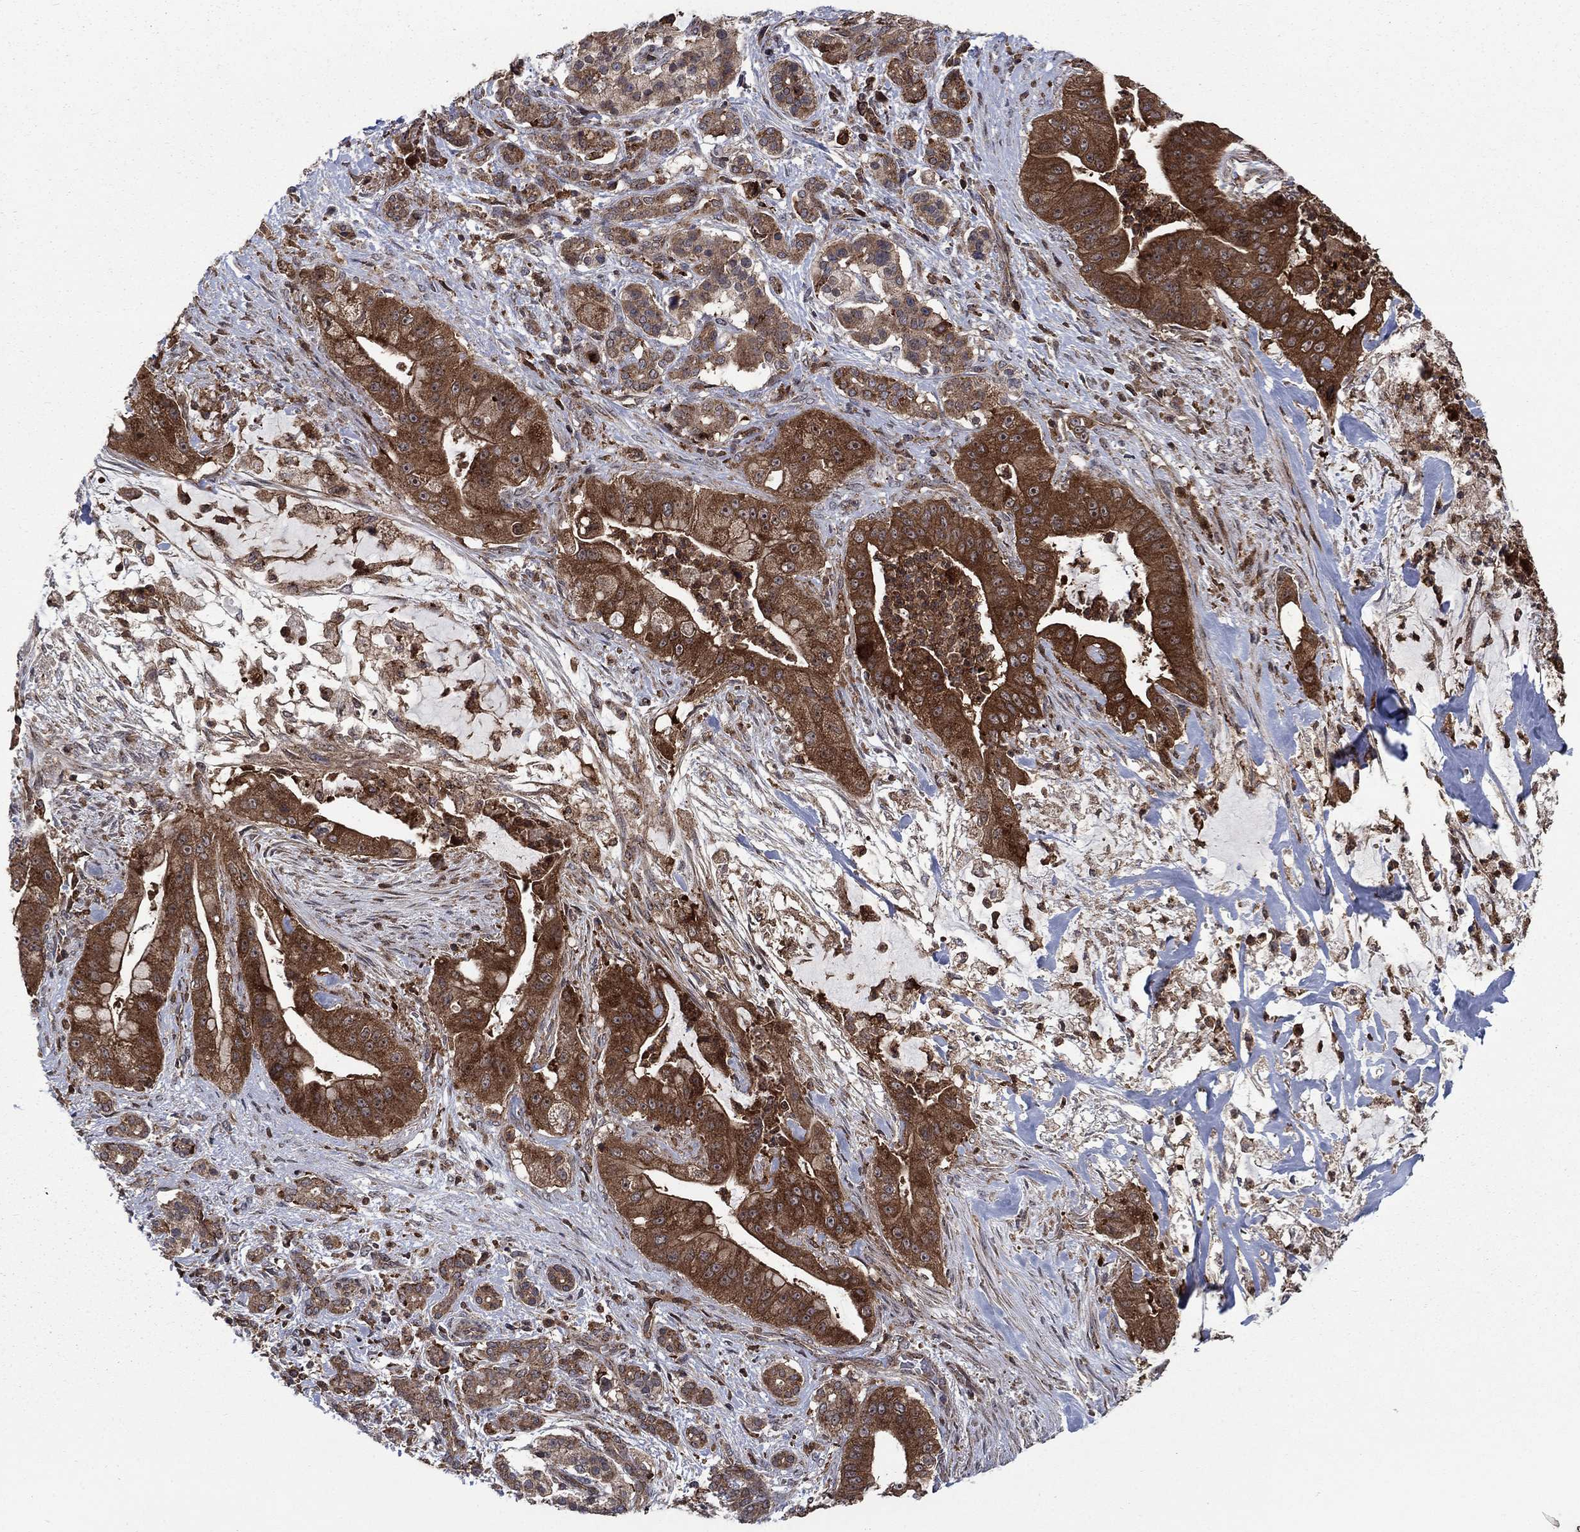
{"staining": {"intensity": "strong", "quantity": ">75%", "location": "cytoplasmic/membranous"}, "tissue": "pancreatic cancer", "cell_type": "Tumor cells", "image_type": "cancer", "snomed": [{"axis": "morphology", "description": "Normal tissue, NOS"}, {"axis": "morphology", "description": "Inflammation, NOS"}, {"axis": "morphology", "description": "Adenocarcinoma, NOS"}, {"axis": "topography", "description": "Pancreas"}], "caption": "Human pancreatic adenocarcinoma stained with a brown dye reveals strong cytoplasmic/membranous positive positivity in approximately >75% of tumor cells.", "gene": "IFI35", "patient": {"sex": "male", "age": 57}}